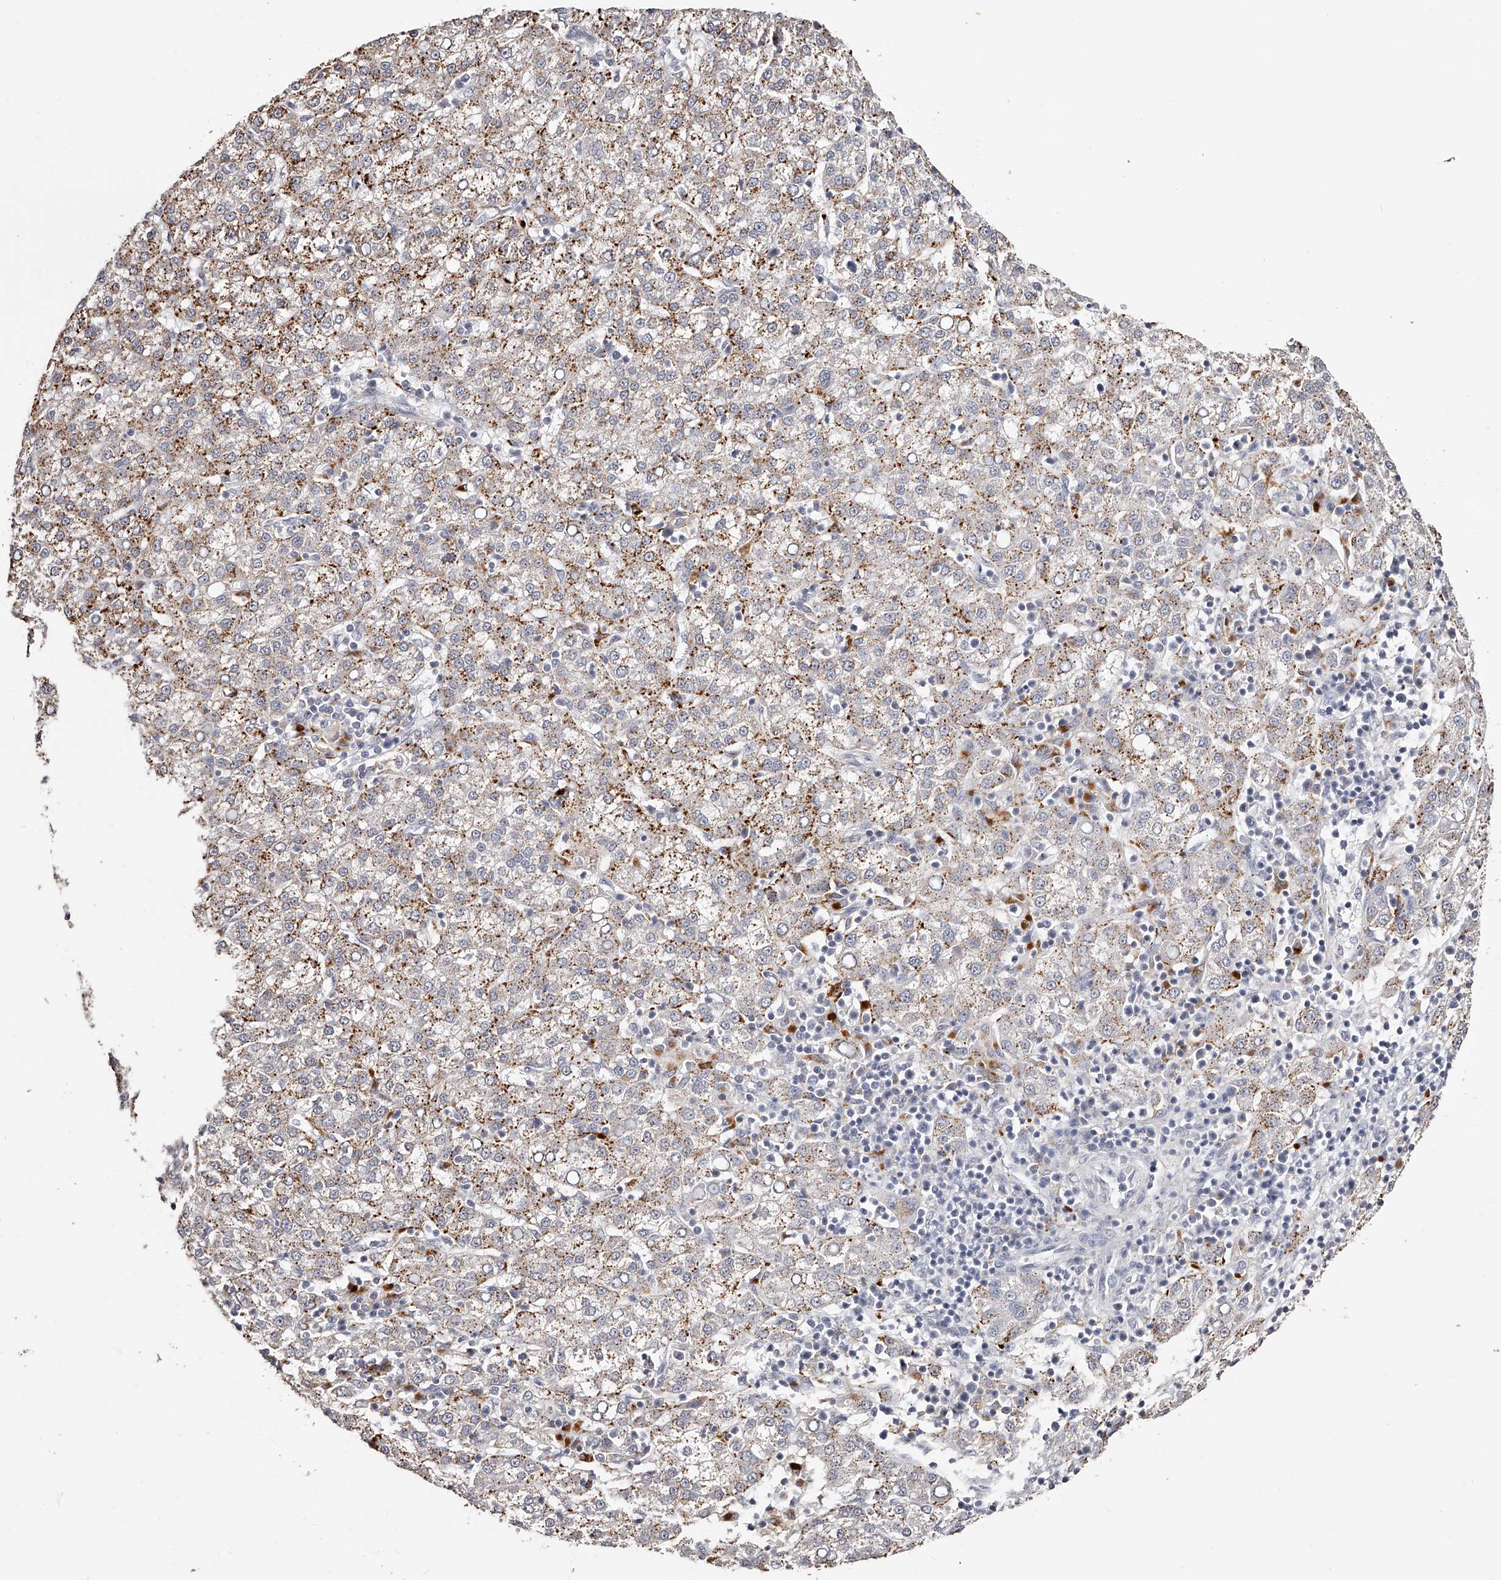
{"staining": {"intensity": "moderate", "quantity": ">75%", "location": "cytoplasmic/membranous"}, "tissue": "liver cancer", "cell_type": "Tumor cells", "image_type": "cancer", "snomed": [{"axis": "morphology", "description": "Carcinoma, Hepatocellular, NOS"}, {"axis": "topography", "description": "Liver"}], "caption": "An image of liver cancer stained for a protein demonstrates moderate cytoplasmic/membranous brown staining in tumor cells.", "gene": "SLC35D3", "patient": {"sex": "female", "age": 58}}